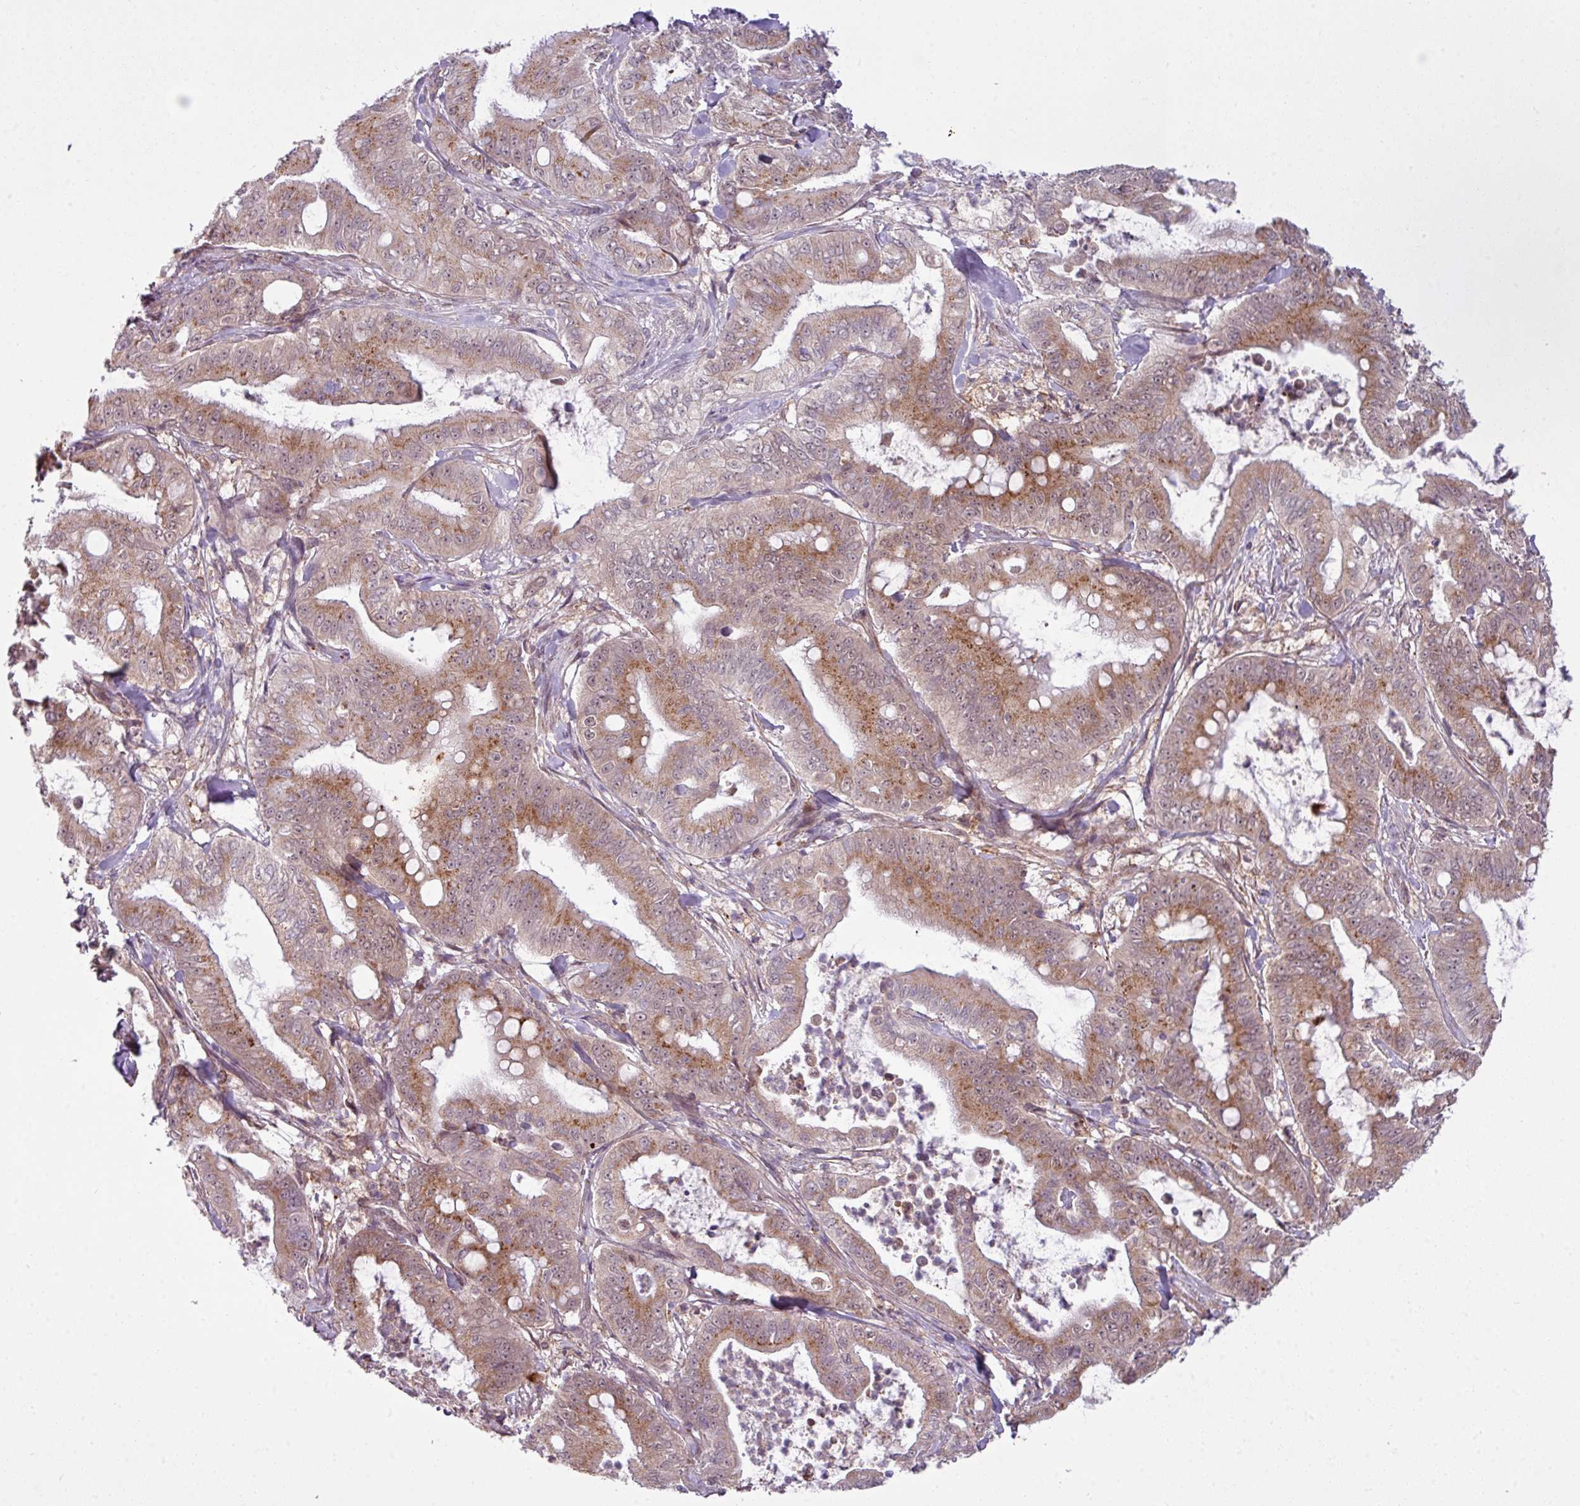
{"staining": {"intensity": "moderate", "quantity": ">75%", "location": "cytoplasmic/membranous"}, "tissue": "pancreatic cancer", "cell_type": "Tumor cells", "image_type": "cancer", "snomed": [{"axis": "morphology", "description": "Adenocarcinoma, NOS"}, {"axis": "topography", "description": "Pancreas"}], "caption": "Approximately >75% of tumor cells in pancreatic adenocarcinoma display moderate cytoplasmic/membranous protein staining as visualized by brown immunohistochemical staining.", "gene": "ZC2HC1C", "patient": {"sex": "male", "age": 71}}